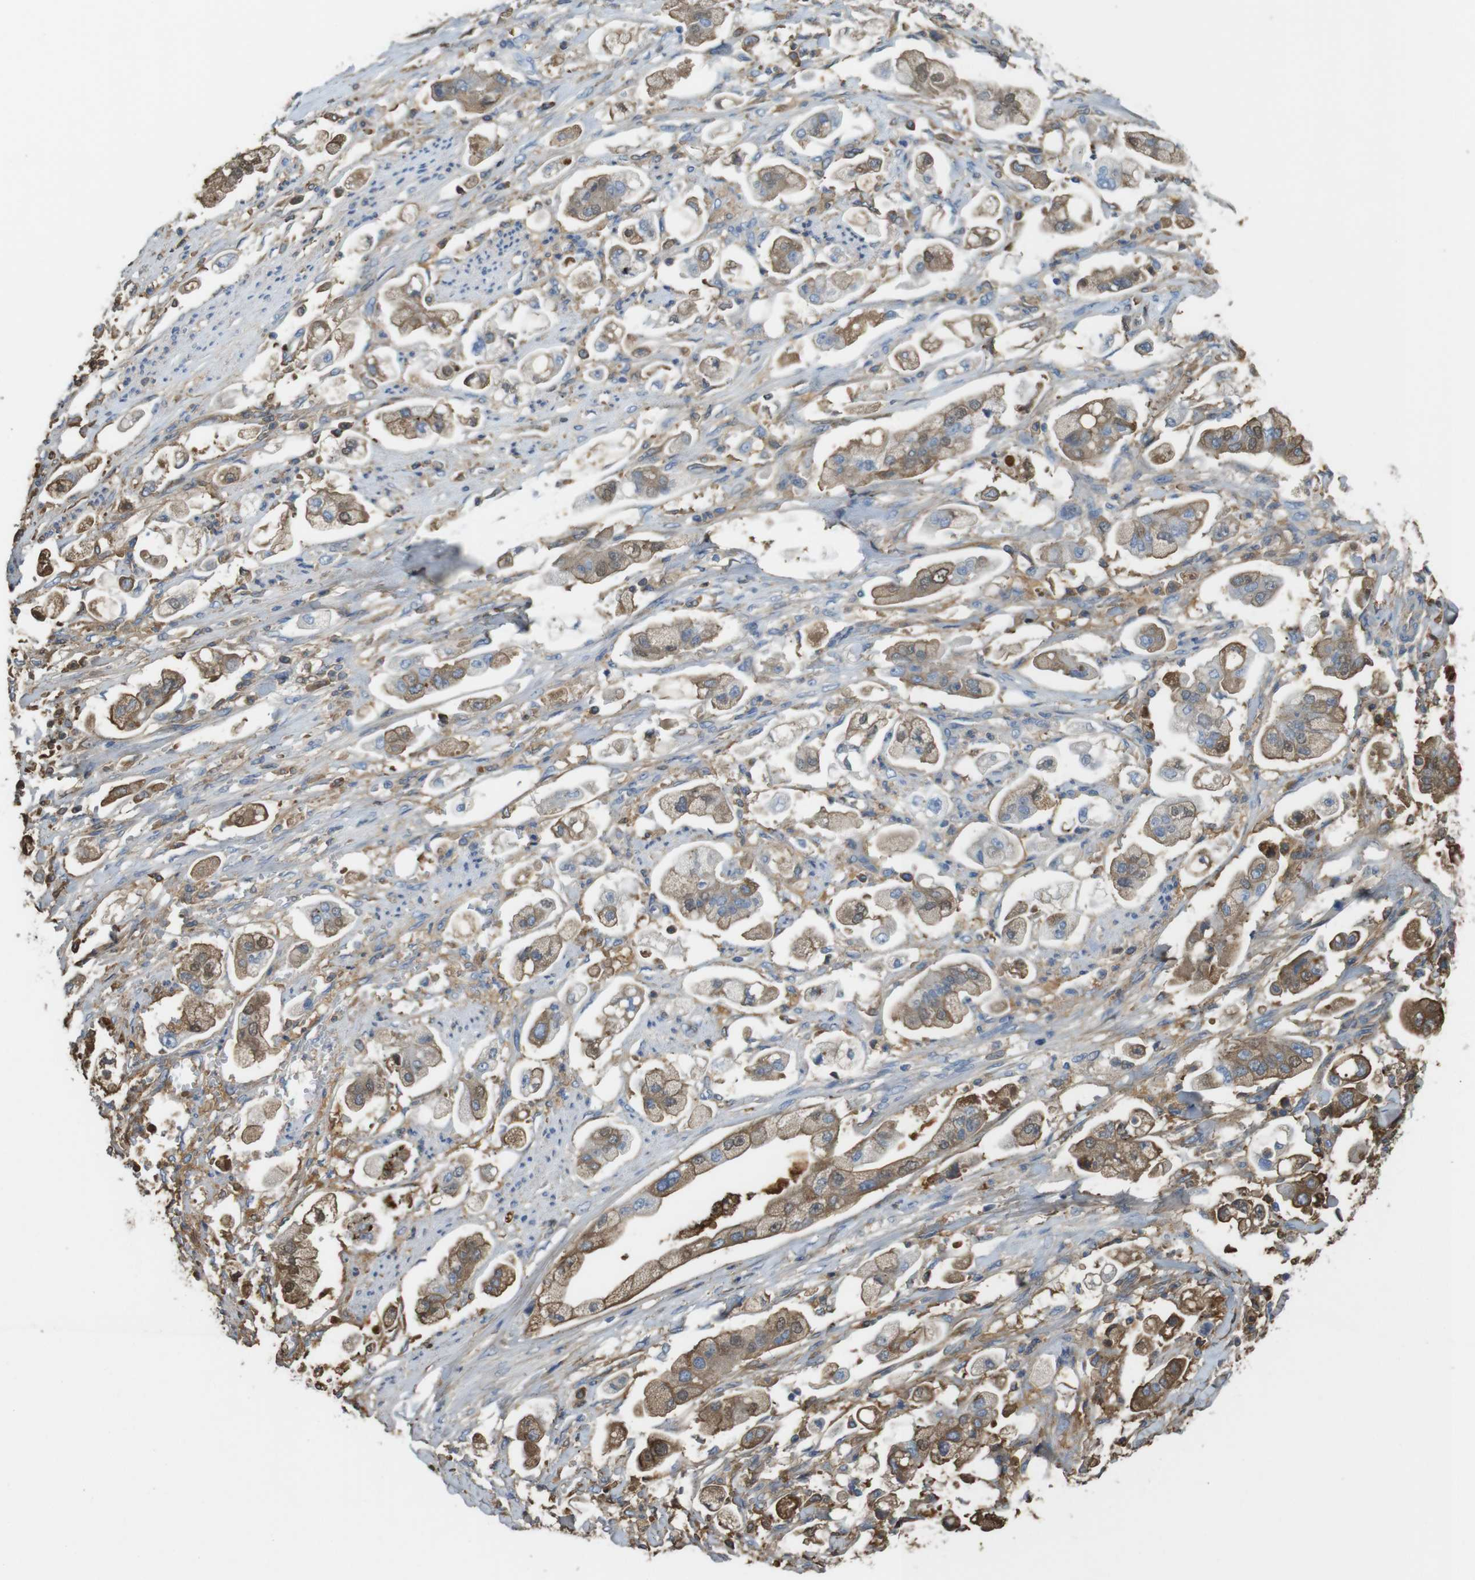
{"staining": {"intensity": "moderate", "quantity": ">75%", "location": "cytoplasmic/membranous"}, "tissue": "stomach cancer", "cell_type": "Tumor cells", "image_type": "cancer", "snomed": [{"axis": "morphology", "description": "Adenocarcinoma, NOS"}, {"axis": "topography", "description": "Stomach"}], "caption": "Immunohistochemistry micrograph of stomach adenocarcinoma stained for a protein (brown), which reveals medium levels of moderate cytoplasmic/membranous positivity in about >75% of tumor cells.", "gene": "LTBP4", "patient": {"sex": "male", "age": 62}}